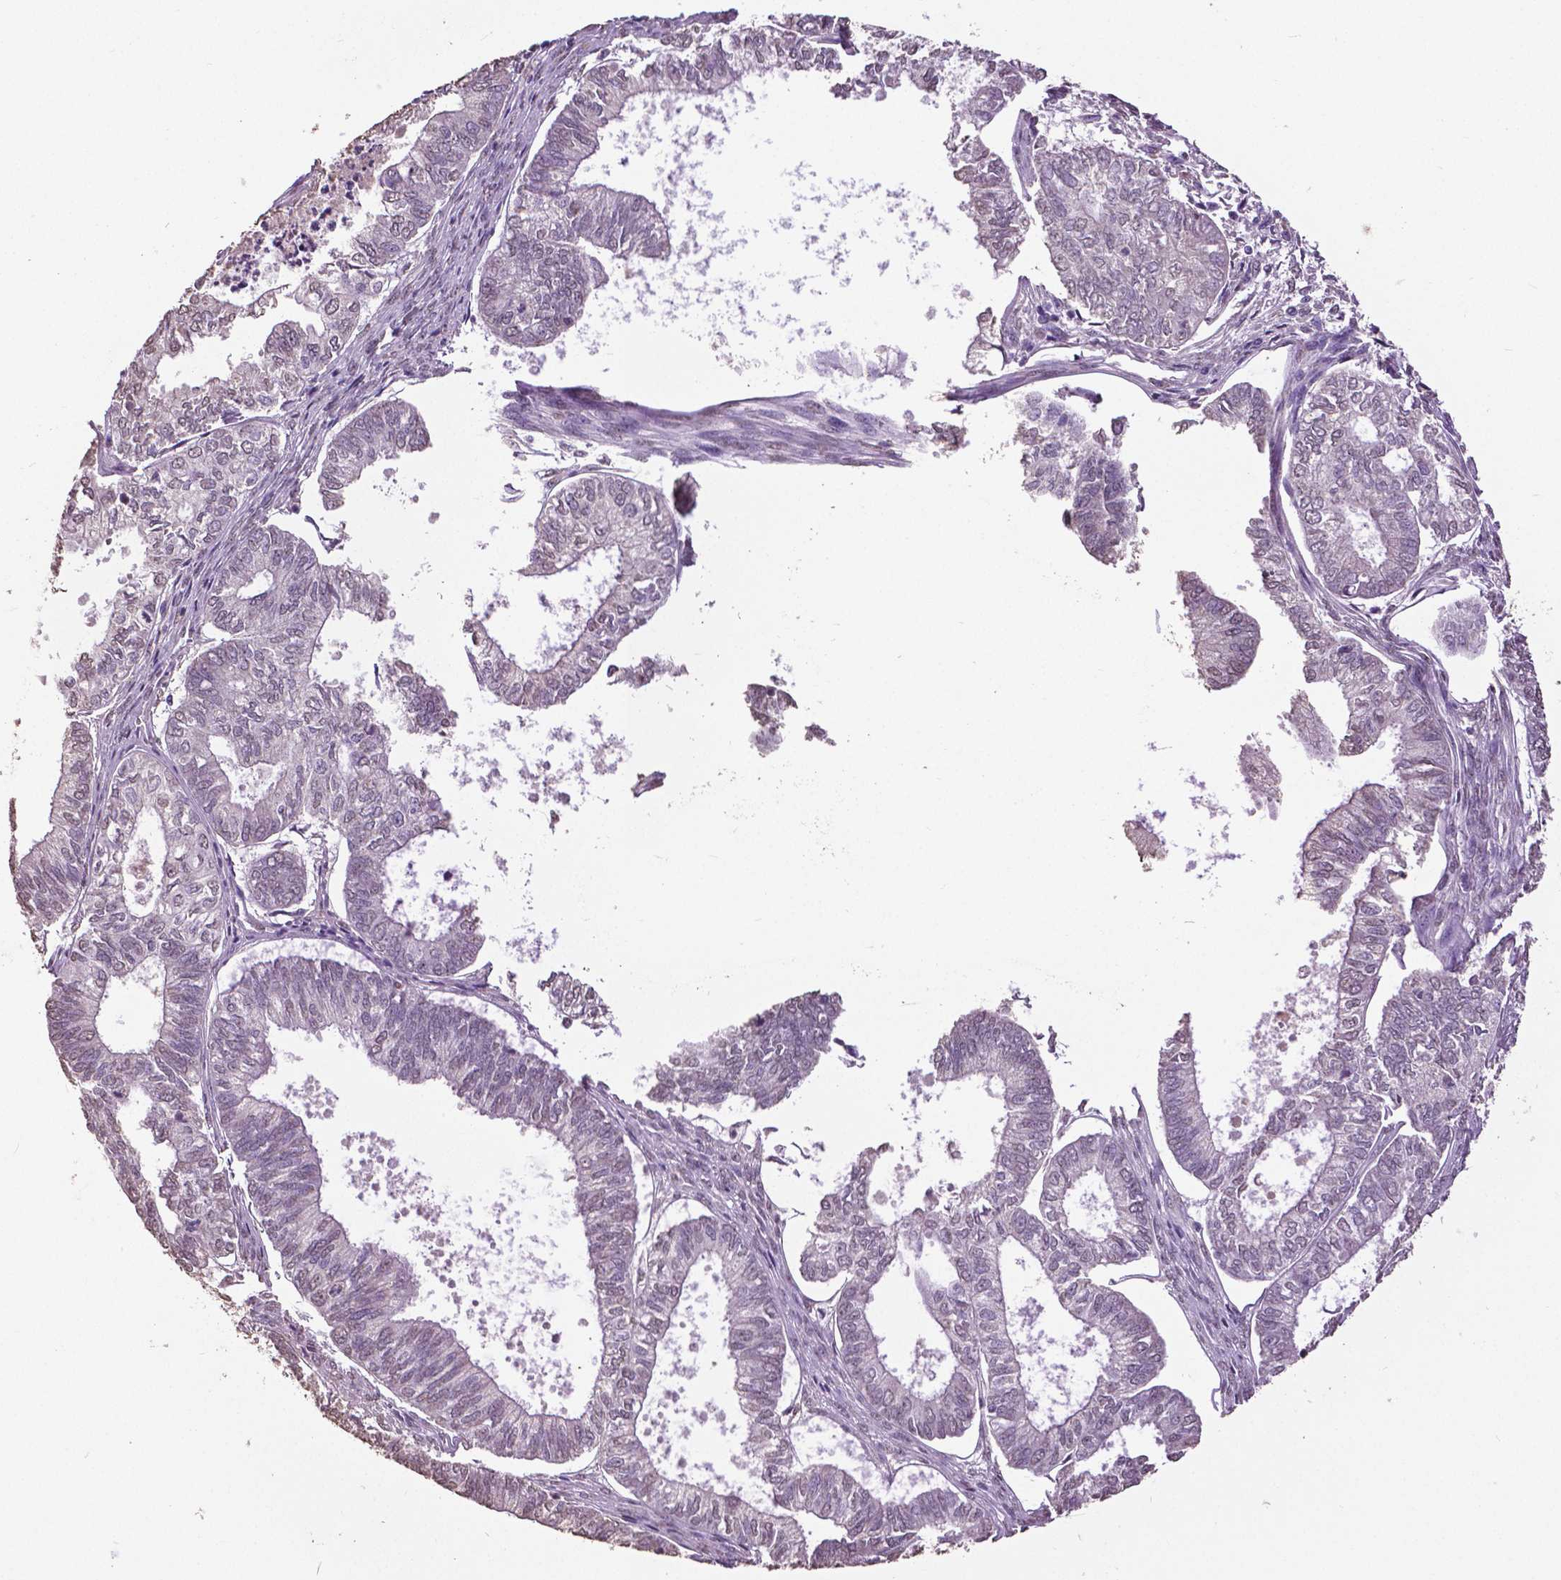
{"staining": {"intensity": "negative", "quantity": "none", "location": "none"}, "tissue": "ovarian cancer", "cell_type": "Tumor cells", "image_type": "cancer", "snomed": [{"axis": "morphology", "description": "Carcinoma, endometroid"}, {"axis": "topography", "description": "Ovary"}], "caption": "Endometroid carcinoma (ovarian) was stained to show a protein in brown. There is no significant staining in tumor cells. Brightfield microscopy of immunohistochemistry stained with DAB (brown) and hematoxylin (blue), captured at high magnification.", "gene": "RUNX3", "patient": {"sex": "female", "age": 64}}